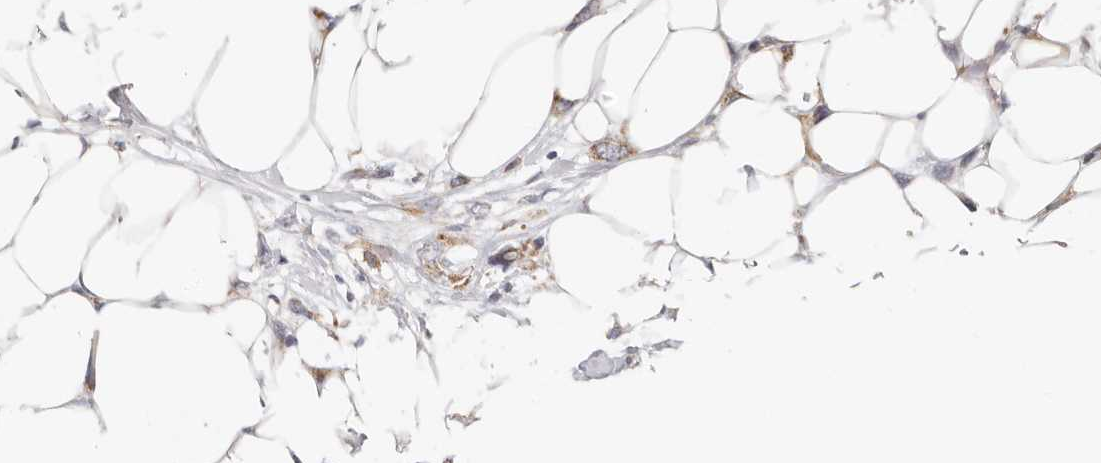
{"staining": {"intensity": "moderate", "quantity": ">75%", "location": "cytoplasmic/membranous"}, "tissue": "breast cancer", "cell_type": "Tumor cells", "image_type": "cancer", "snomed": [{"axis": "morphology", "description": "Normal tissue, NOS"}, {"axis": "morphology", "description": "Lobular carcinoma"}, {"axis": "topography", "description": "Breast"}], "caption": "Breast cancer (lobular carcinoma) tissue shows moderate cytoplasmic/membranous staining in approximately >75% of tumor cells The staining is performed using DAB (3,3'-diaminobenzidine) brown chromogen to label protein expression. The nuclei are counter-stained blue using hematoxylin.", "gene": "AFDN", "patient": {"sex": "female", "age": 47}}